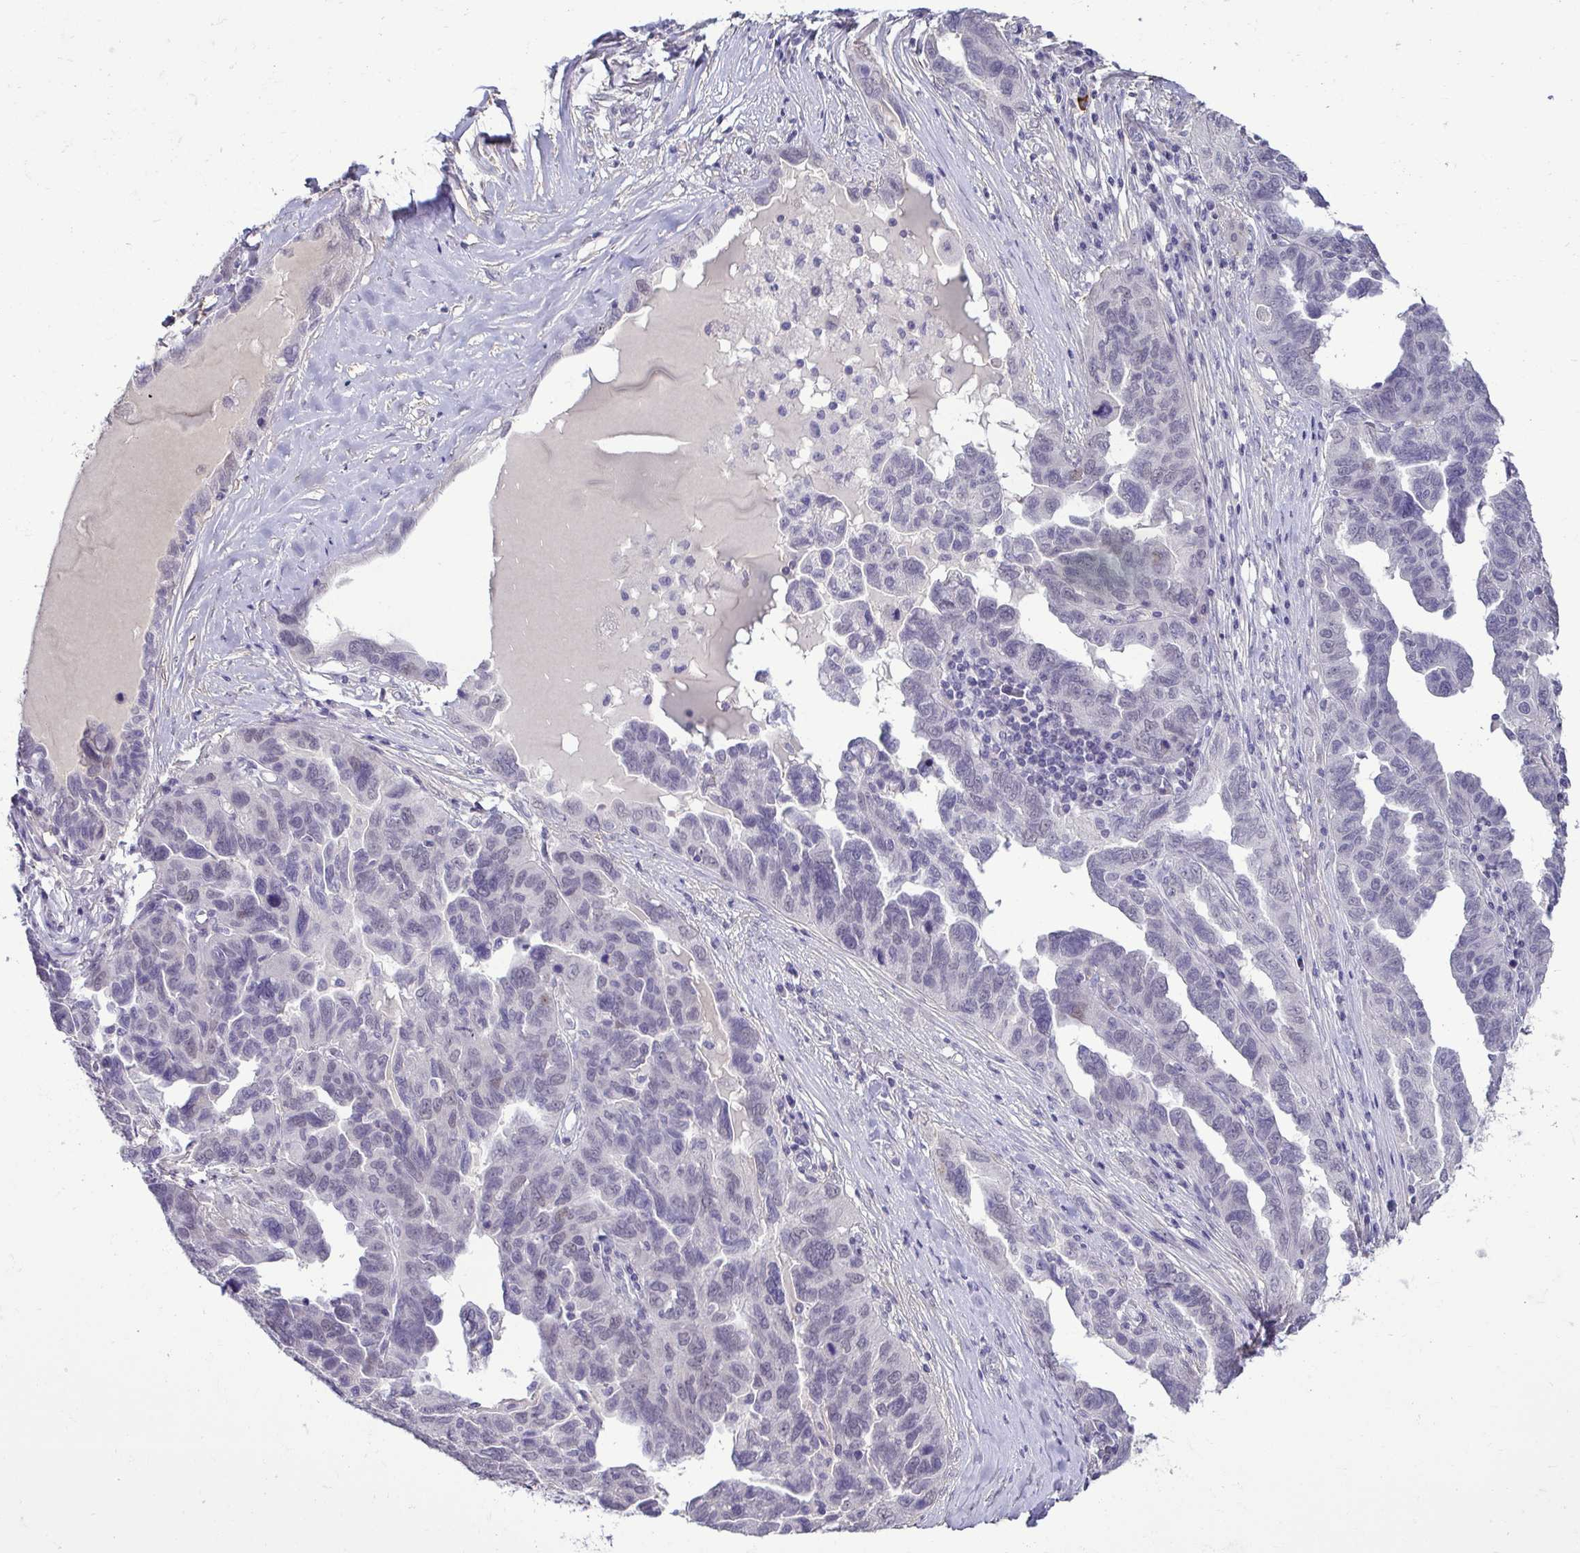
{"staining": {"intensity": "negative", "quantity": "none", "location": "none"}, "tissue": "ovarian cancer", "cell_type": "Tumor cells", "image_type": "cancer", "snomed": [{"axis": "morphology", "description": "Cystadenocarcinoma, serous, NOS"}, {"axis": "topography", "description": "Ovary"}], "caption": "High magnification brightfield microscopy of ovarian cancer stained with DAB (3,3'-diaminobenzidine) (brown) and counterstained with hematoxylin (blue): tumor cells show no significant positivity.", "gene": "SLC30A3", "patient": {"sex": "female", "age": 64}}